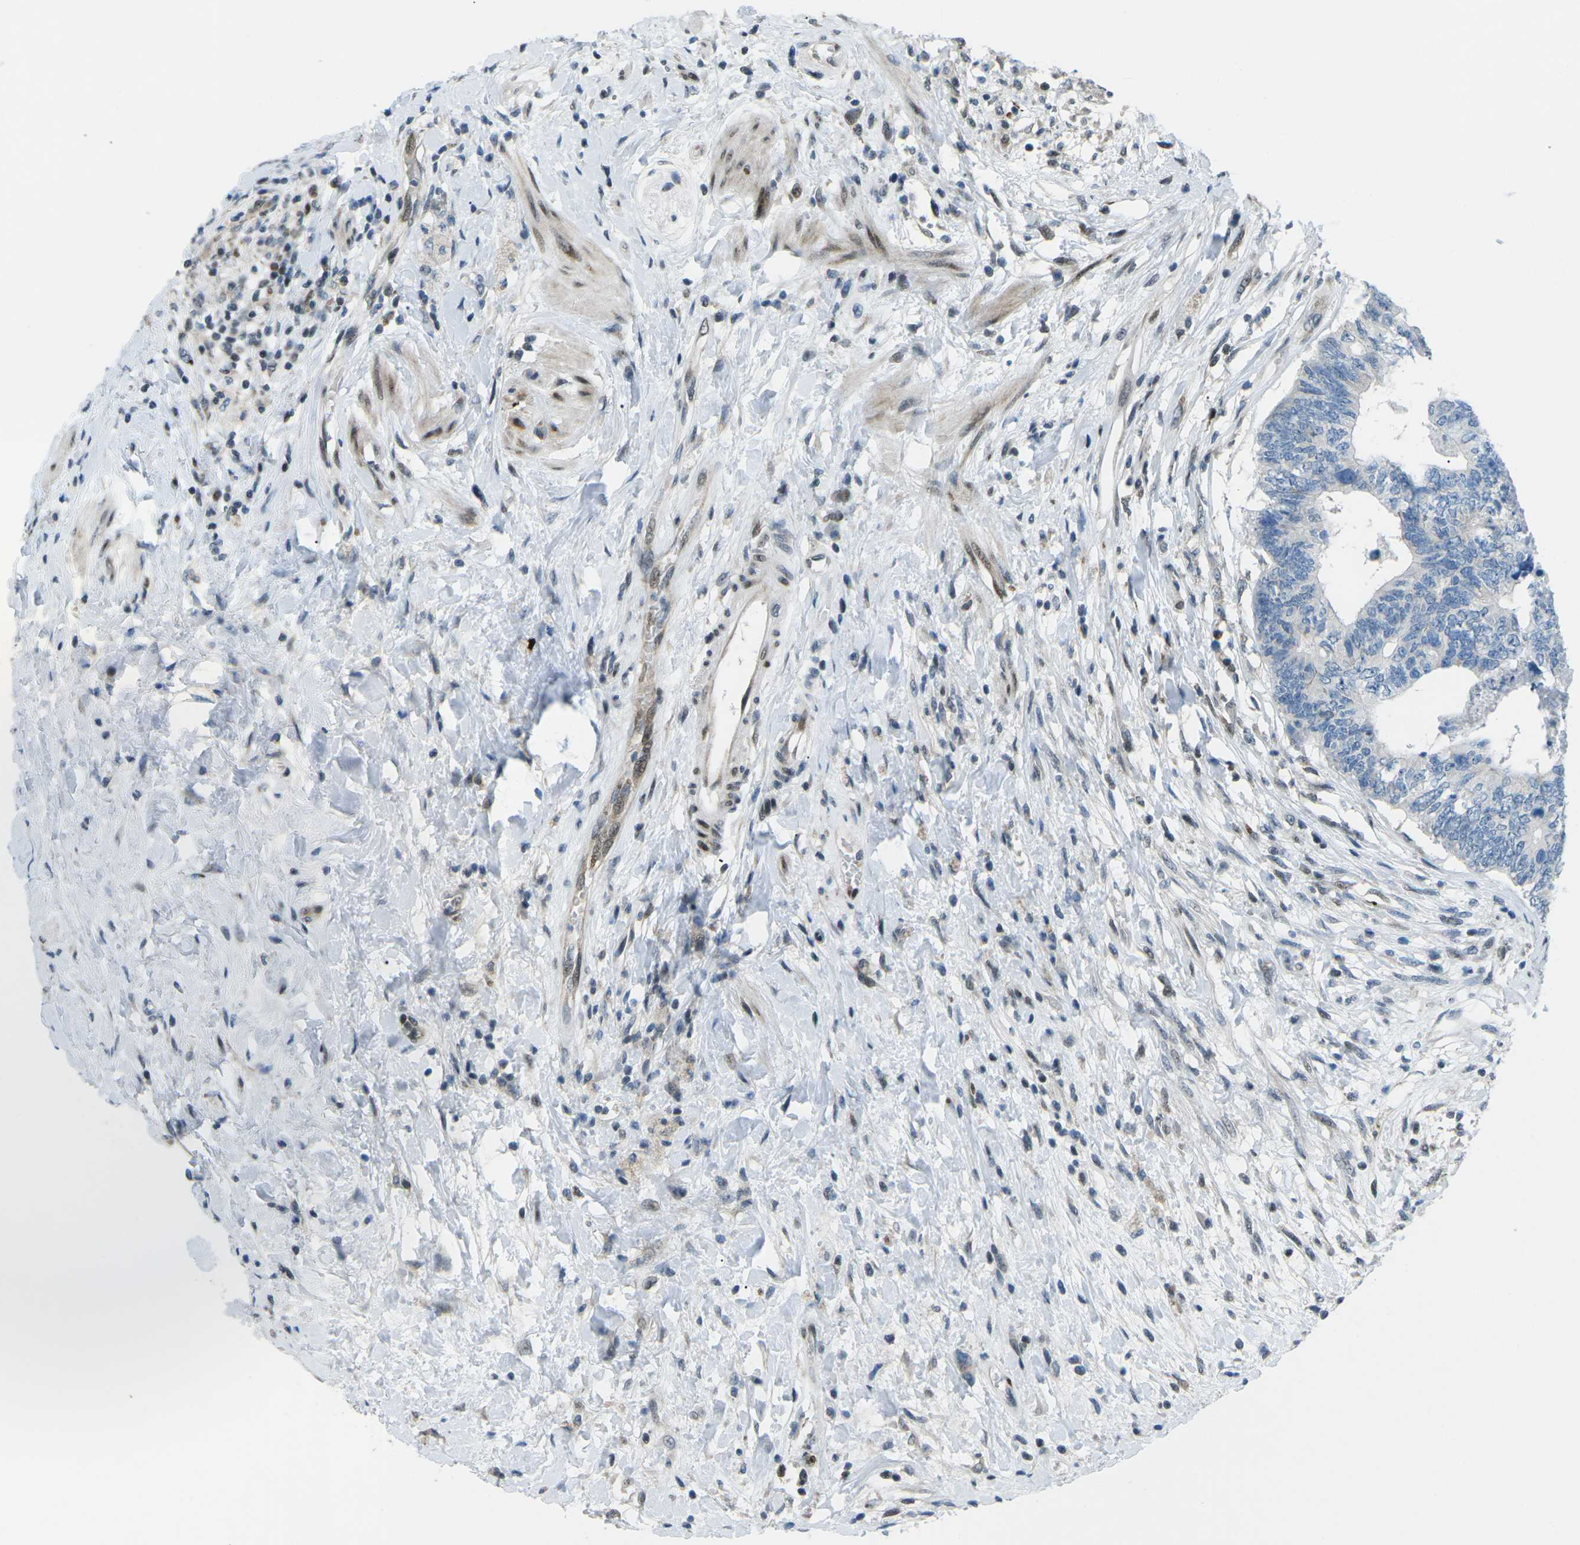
{"staining": {"intensity": "negative", "quantity": "none", "location": "none"}, "tissue": "colorectal cancer", "cell_type": "Tumor cells", "image_type": "cancer", "snomed": [{"axis": "morphology", "description": "Adenocarcinoma, NOS"}, {"axis": "topography", "description": "Rectum"}], "caption": "Protein analysis of colorectal adenocarcinoma reveals no significant expression in tumor cells.", "gene": "MBNL1", "patient": {"sex": "male", "age": 51}}